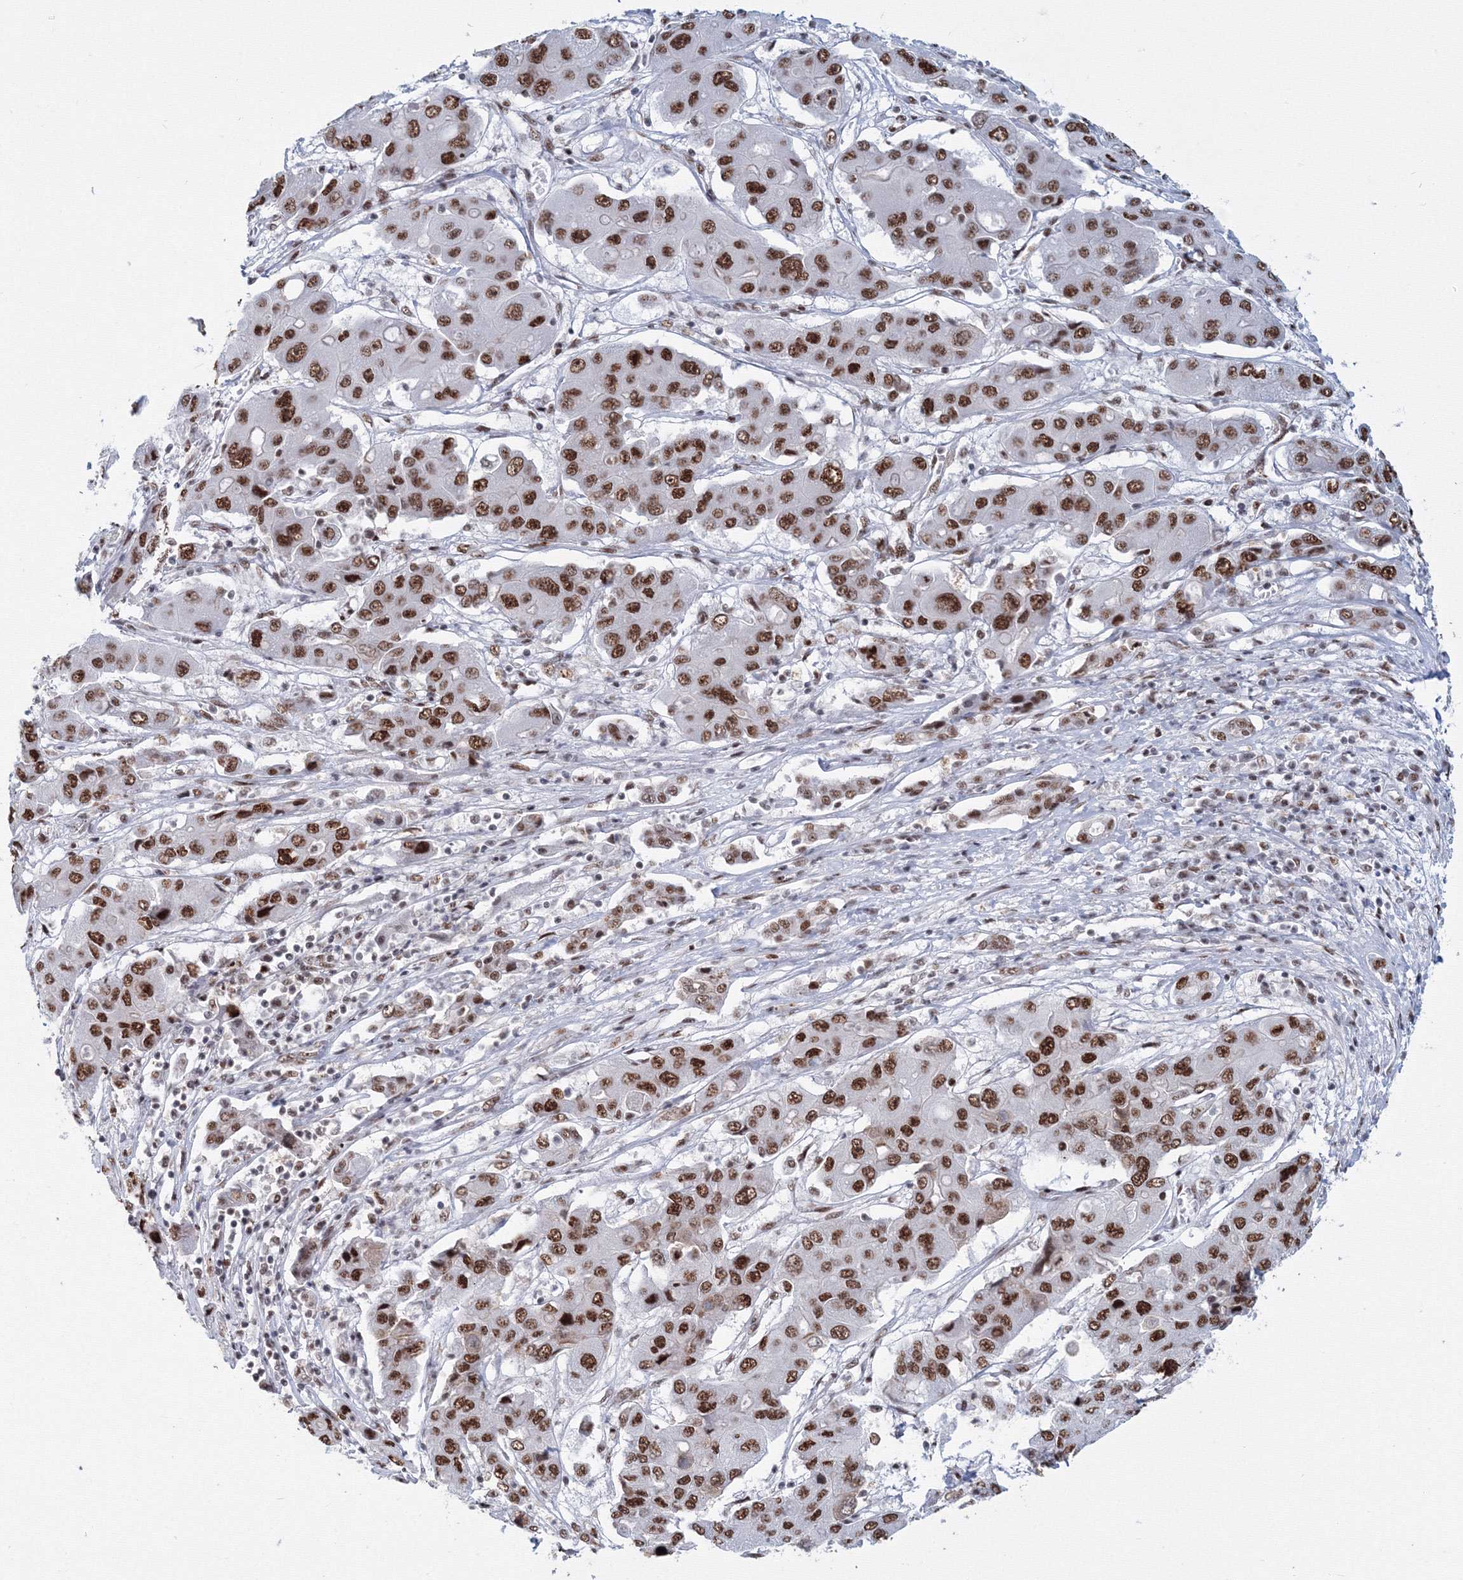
{"staining": {"intensity": "strong", "quantity": ">75%", "location": "nuclear"}, "tissue": "liver cancer", "cell_type": "Tumor cells", "image_type": "cancer", "snomed": [{"axis": "morphology", "description": "Cholangiocarcinoma"}, {"axis": "topography", "description": "Liver"}], "caption": "Liver cancer stained with DAB IHC demonstrates high levels of strong nuclear staining in approximately >75% of tumor cells.", "gene": "SF3B6", "patient": {"sex": "male", "age": 67}}